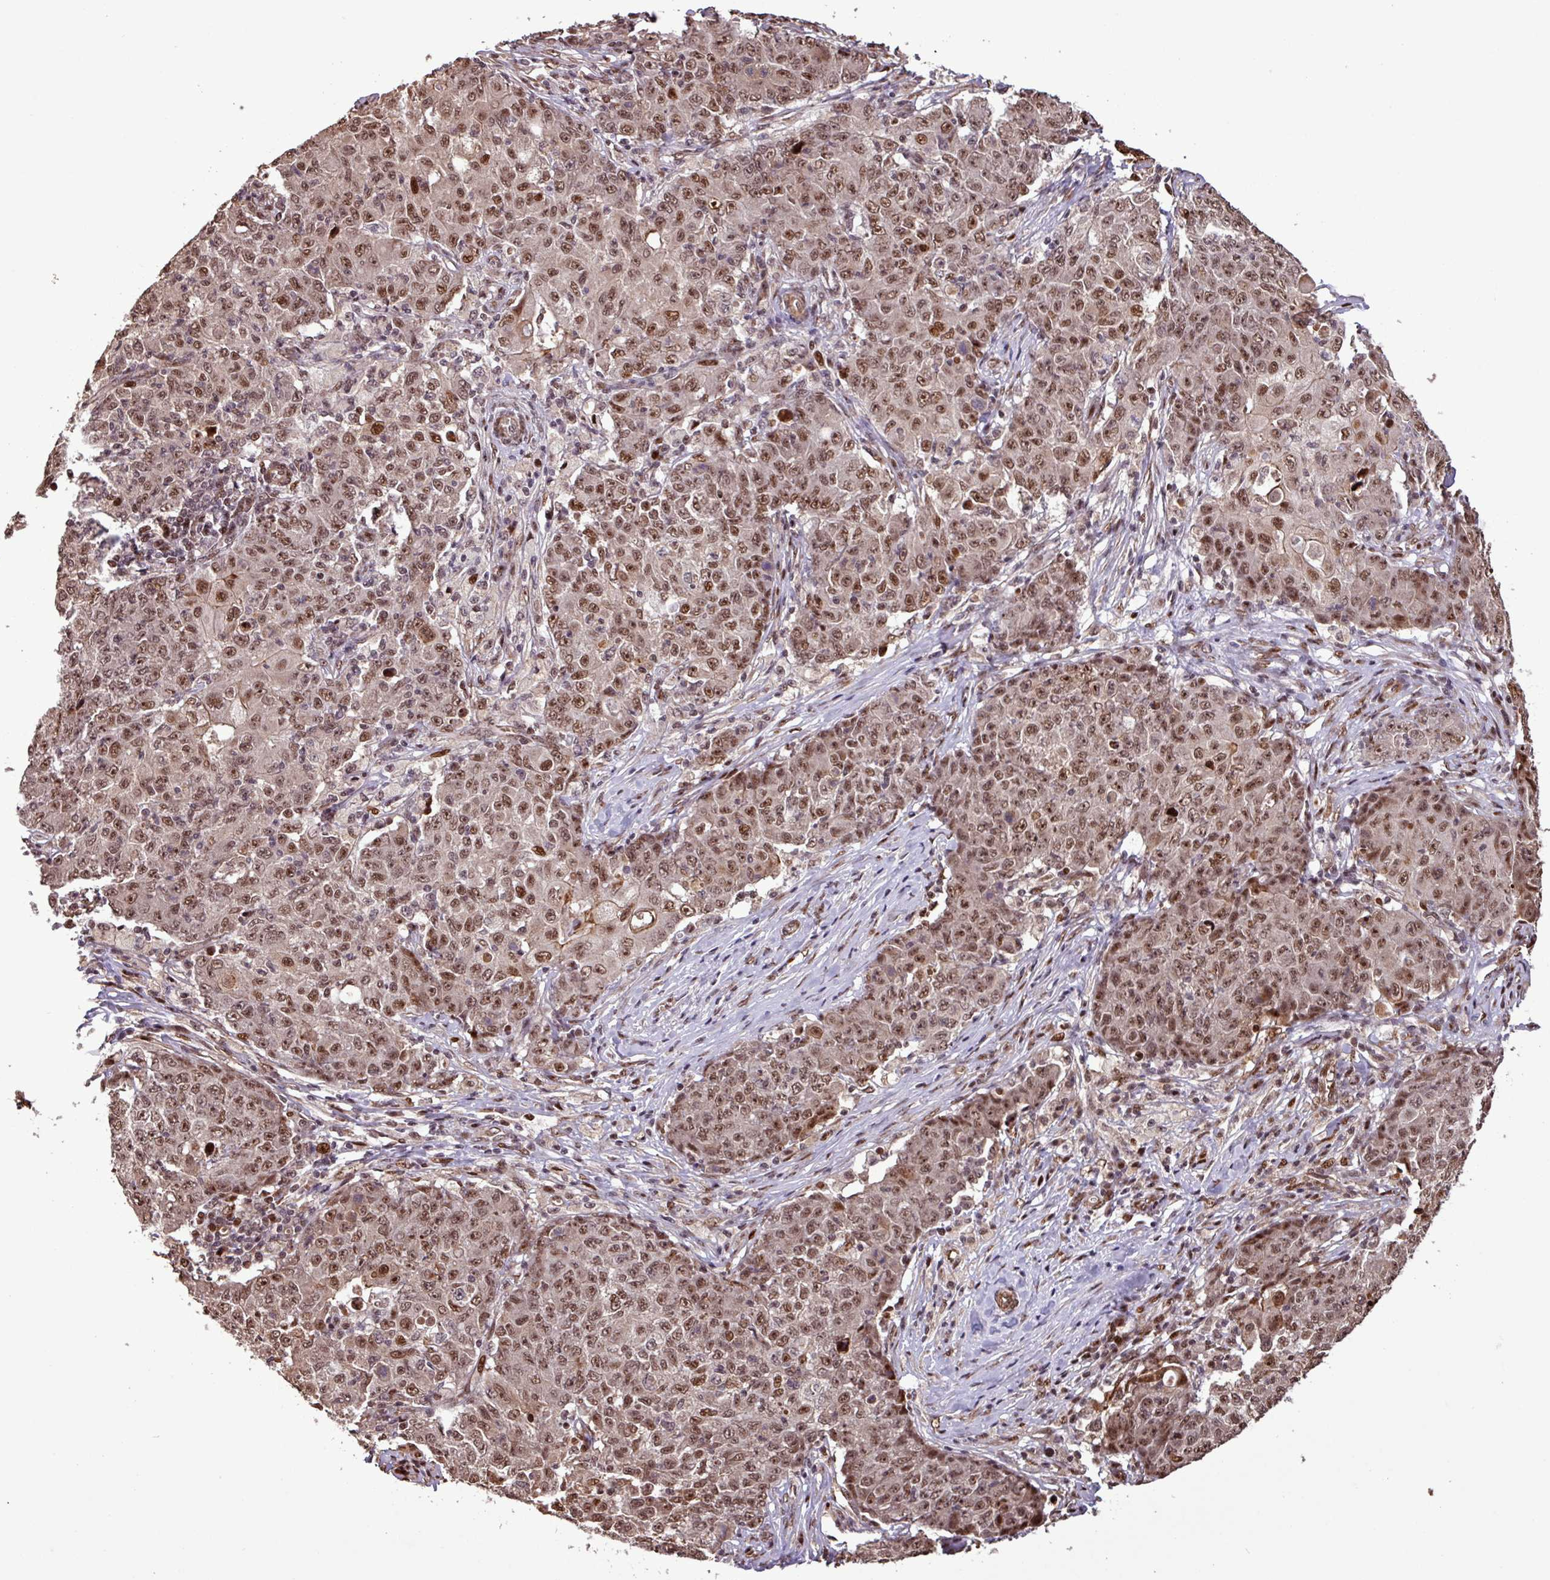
{"staining": {"intensity": "moderate", "quantity": ">75%", "location": "nuclear"}, "tissue": "ovarian cancer", "cell_type": "Tumor cells", "image_type": "cancer", "snomed": [{"axis": "morphology", "description": "Carcinoma, endometroid"}, {"axis": "topography", "description": "Ovary"}], "caption": "This is an image of immunohistochemistry staining of ovarian endometroid carcinoma, which shows moderate expression in the nuclear of tumor cells.", "gene": "SLC22A24", "patient": {"sex": "female", "age": 42}}